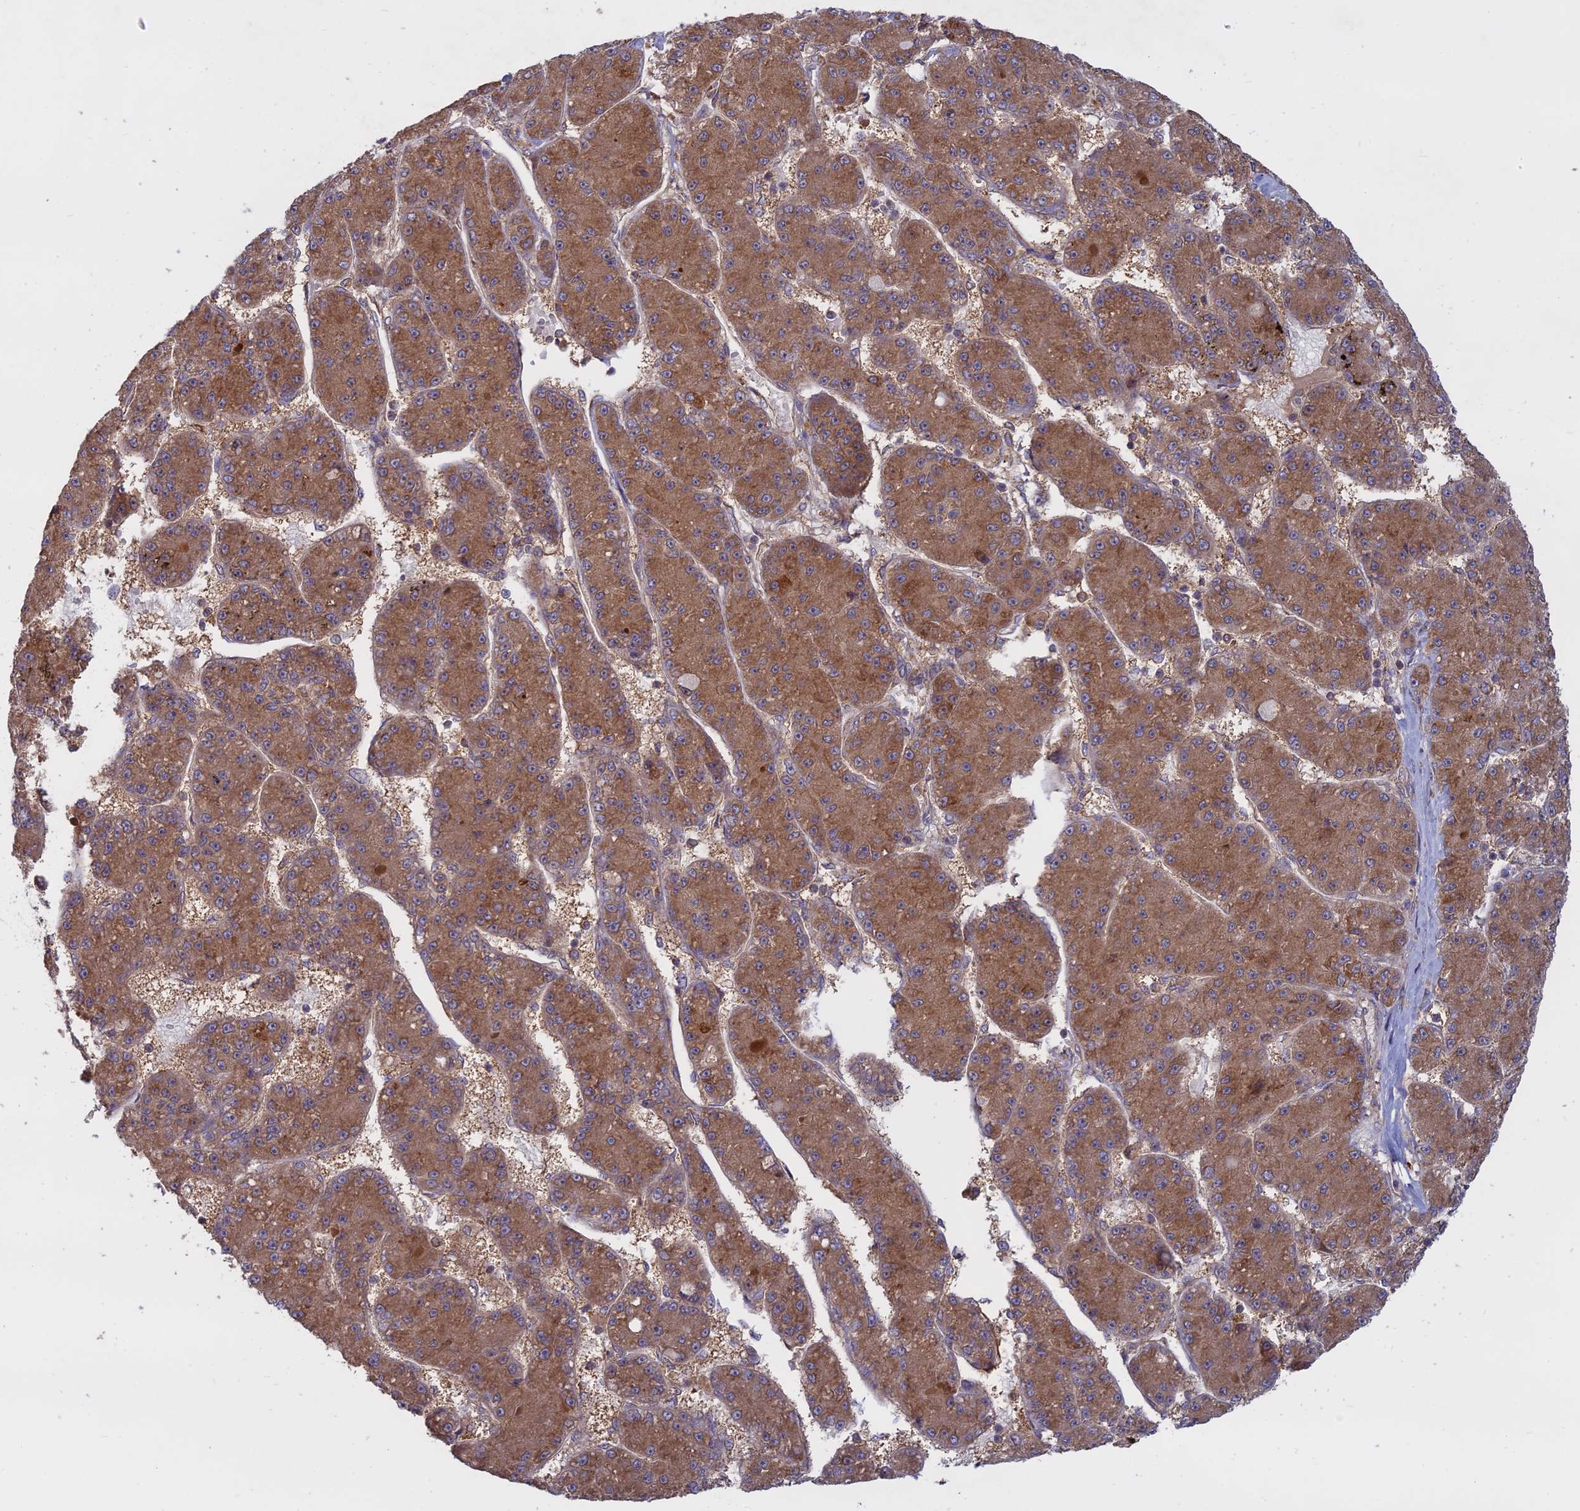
{"staining": {"intensity": "moderate", "quantity": ">75%", "location": "cytoplasmic/membranous"}, "tissue": "liver cancer", "cell_type": "Tumor cells", "image_type": "cancer", "snomed": [{"axis": "morphology", "description": "Carcinoma, Hepatocellular, NOS"}, {"axis": "topography", "description": "Liver"}], "caption": "Liver cancer (hepatocellular carcinoma) stained with DAB immunohistochemistry demonstrates medium levels of moderate cytoplasmic/membranous positivity in approximately >75% of tumor cells.", "gene": "TMEM208", "patient": {"sex": "male", "age": 67}}